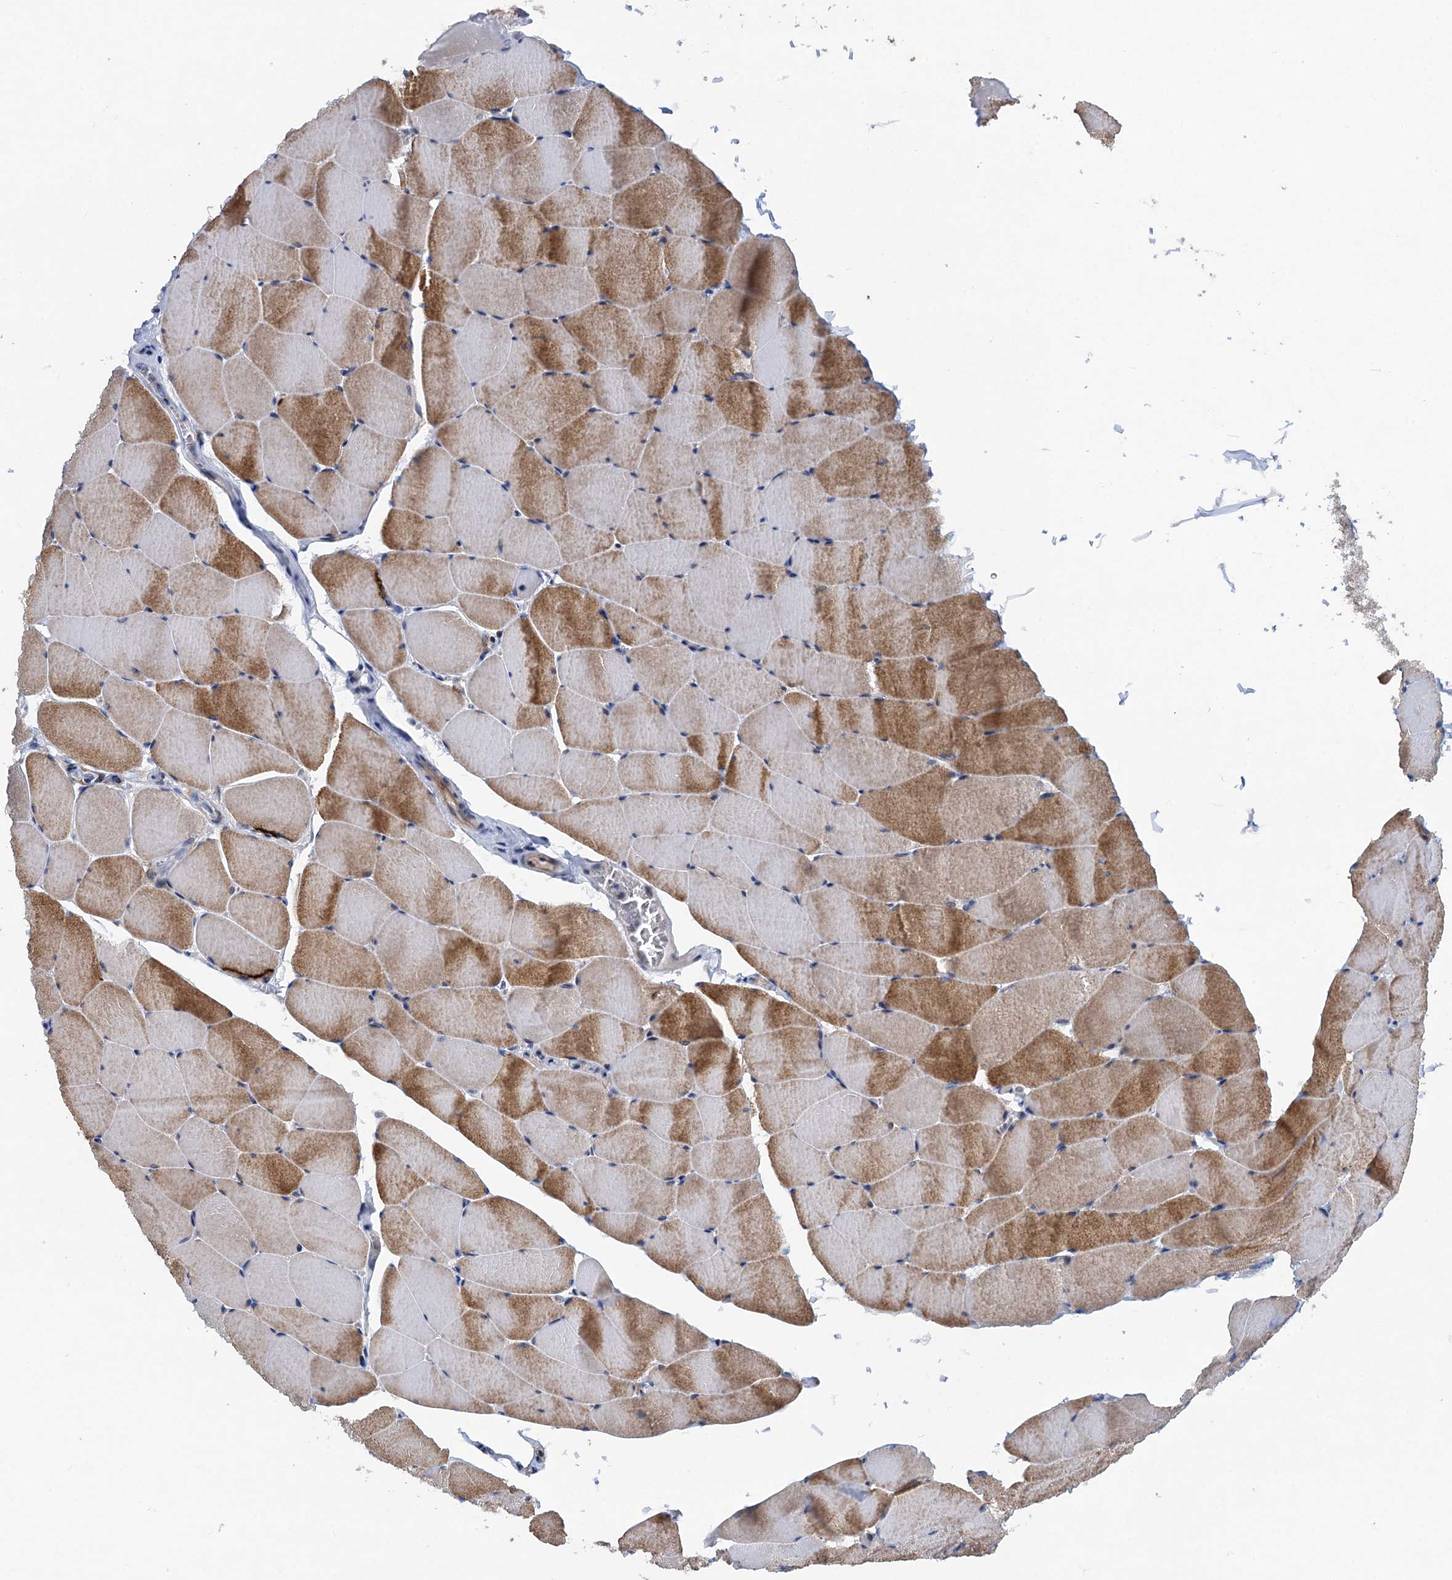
{"staining": {"intensity": "moderate", "quantity": ">75%", "location": "cytoplasmic/membranous"}, "tissue": "skeletal muscle", "cell_type": "Myocytes", "image_type": "normal", "snomed": [{"axis": "morphology", "description": "Normal tissue, NOS"}, {"axis": "topography", "description": "Skeletal muscle"}], "caption": "This photomicrograph shows unremarkable skeletal muscle stained with IHC to label a protein in brown. The cytoplasmic/membranous of myocytes show moderate positivity for the protein. Nuclei are counter-stained blue.", "gene": "QPCTL", "patient": {"sex": "male", "age": 62}}